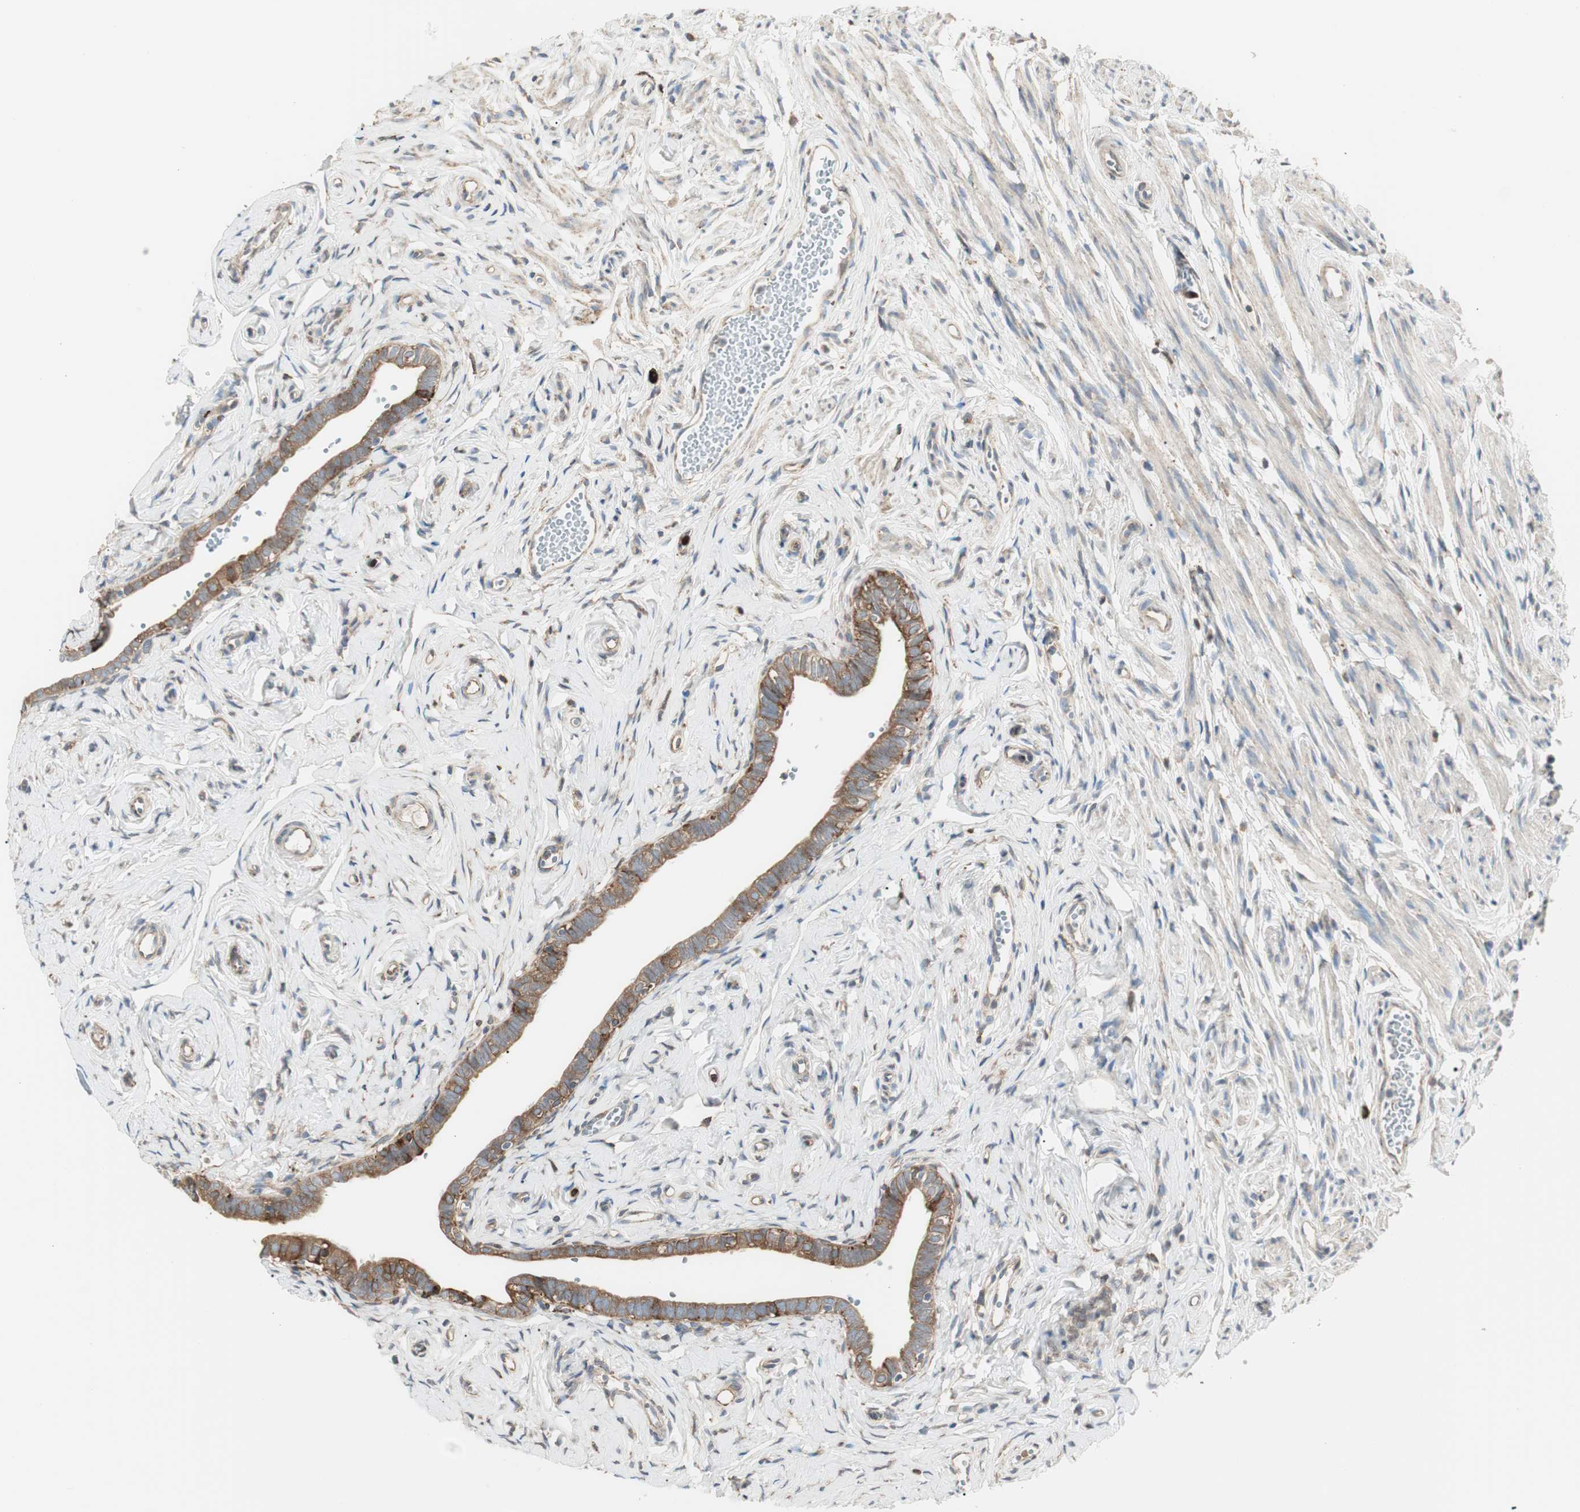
{"staining": {"intensity": "strong", "quantity": ">75%", "location": "cytoplasmic/membranous"}, "tissue": "fallopian tube", "cell_type": "Glandular cells", "image_type": "normal", "snomed": [{"axis": "morphology", "description": "Normal tissue, NOS"}, {"axis": "topography", "description": "Fallopian tube"}], "caption": "Immunohistochemistry (IHC) (DAB (3,3'-diaminobenzidine)) staining of benign human fallopian tube exhibits strong cytoplasmic/membranous protein positivity in about >75% of glandular cells. (DAB IHC, brown staining for protein, blue staining for nuclei).", "gene": "HSP90B1", "patient": {"sex": "female", "age": 71}}